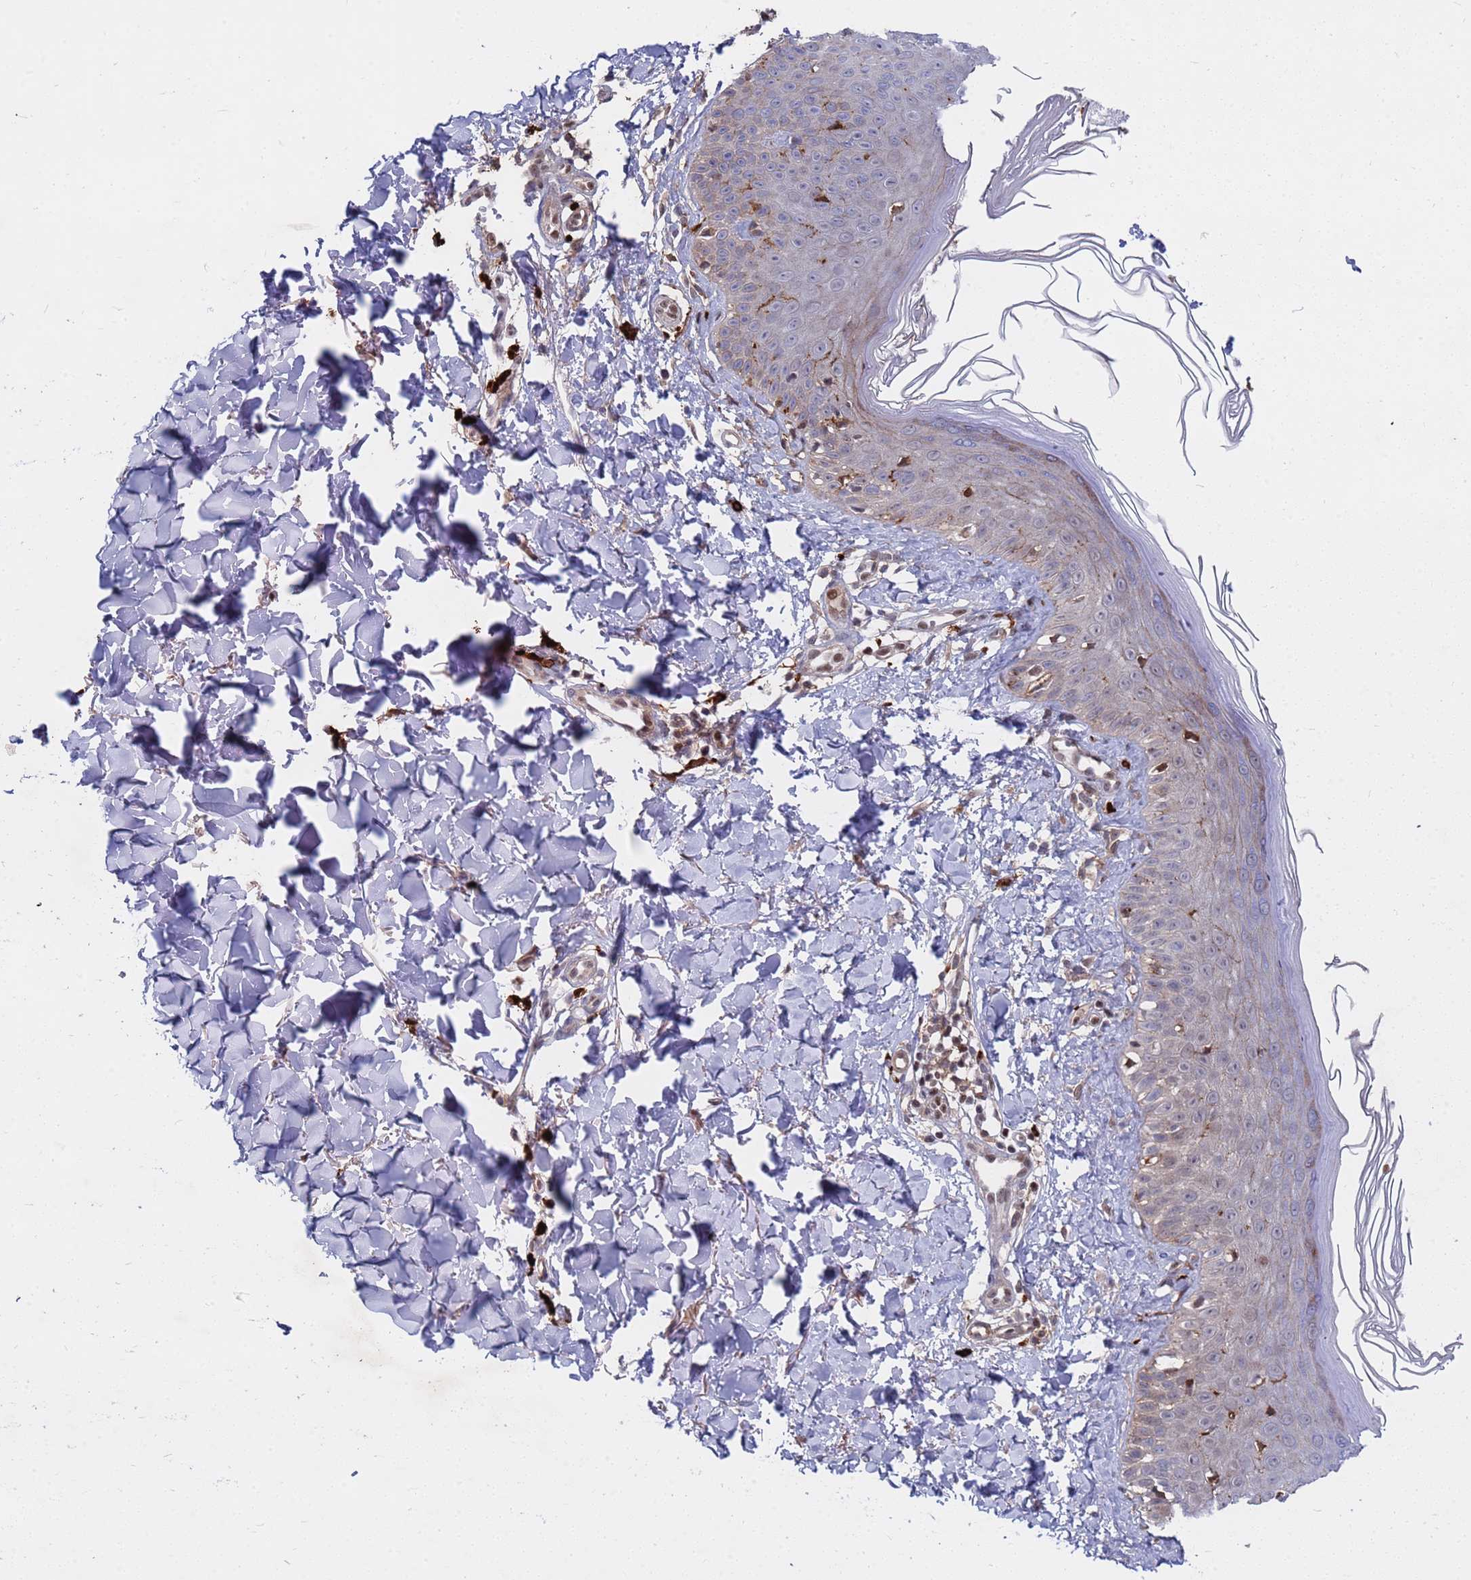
{"staining": {"intensity": "strong", "quantity": "25%-75%", "location": "cytoplasmic/membranous"}, "tissue": "skin", "cell_type": "Fibroblasts", "image_type": "normal", "snomed": [{"axis": "morphology", "description": "Normal tissue, NOS"}, {"axis": "topography", "description": "Skin"}], "caption": "Immunohistochemical staining of benign human skin demonstrates strong cytoplasmic/membranous protein staining in approximately 25%-75% of fibroblasts. The protein is shown in brown color, while the nuclei are stained blue.", "gene": "TMBIM6", "patient": {"sex": "male", "age": 52}}